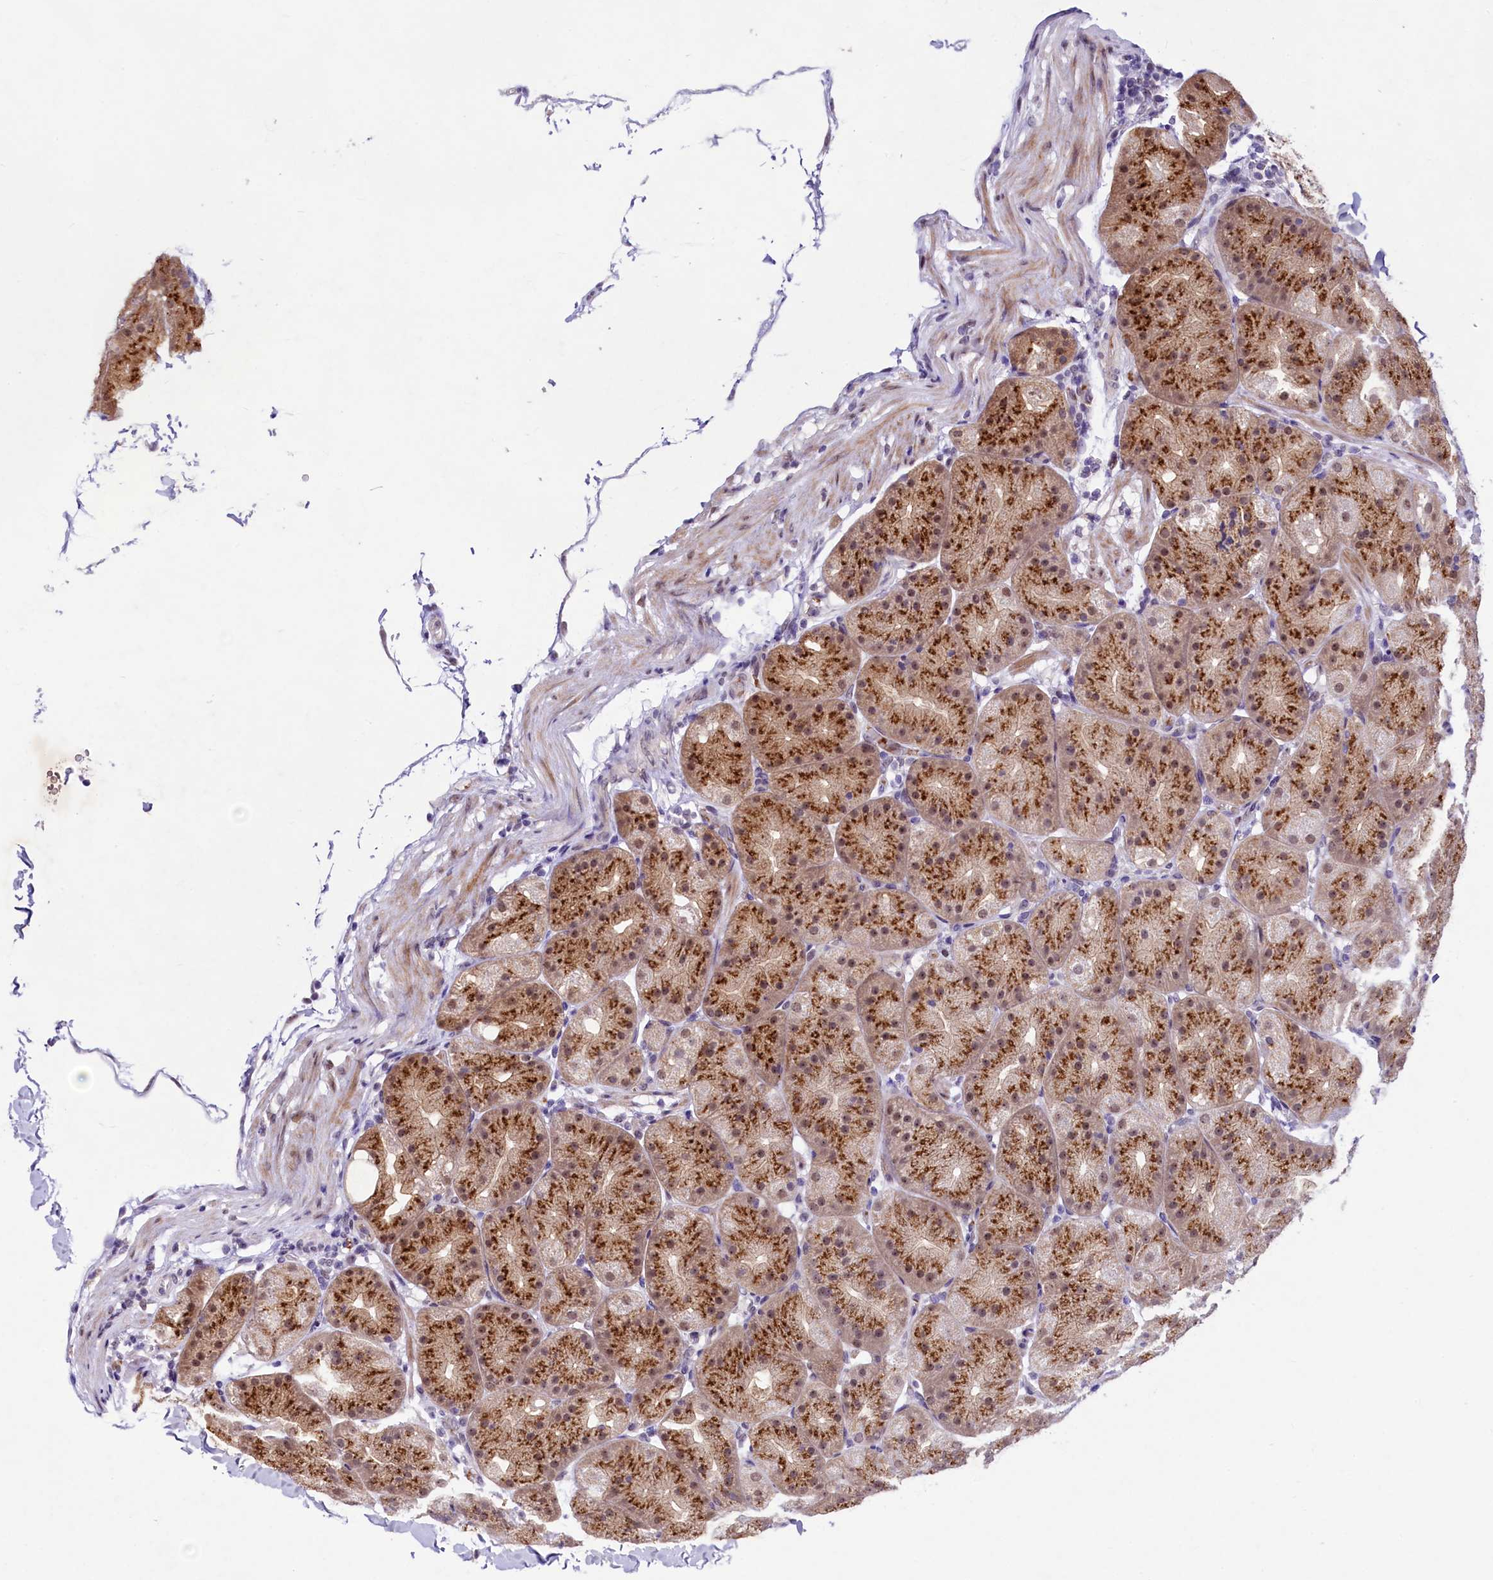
{"staining": {"intensity": "moderate", "quantity": ">75%", "location": "cytoplasmic/membranous,nuclear"}, "tissue": "stomach", "cell_type": "Glandular cells", "image_type": "normal", "snomed": [{"axis": "morphology", "description": "Normal tissue, NOS"}, {"axis": "topography", "description": "Stomach, upper"}, {"axis": "topography", "description": "Stomach"}], "caption": "Protein staining demonstrates moderate cytoplasmic/membranous,nuclear positivity in about >75% of glandular cells in benign stomach. (DAB IHC with brightfield microscopy, high magnification).", "gene": "LEUTX", "patient": {"sex": "male", "age": 48}}